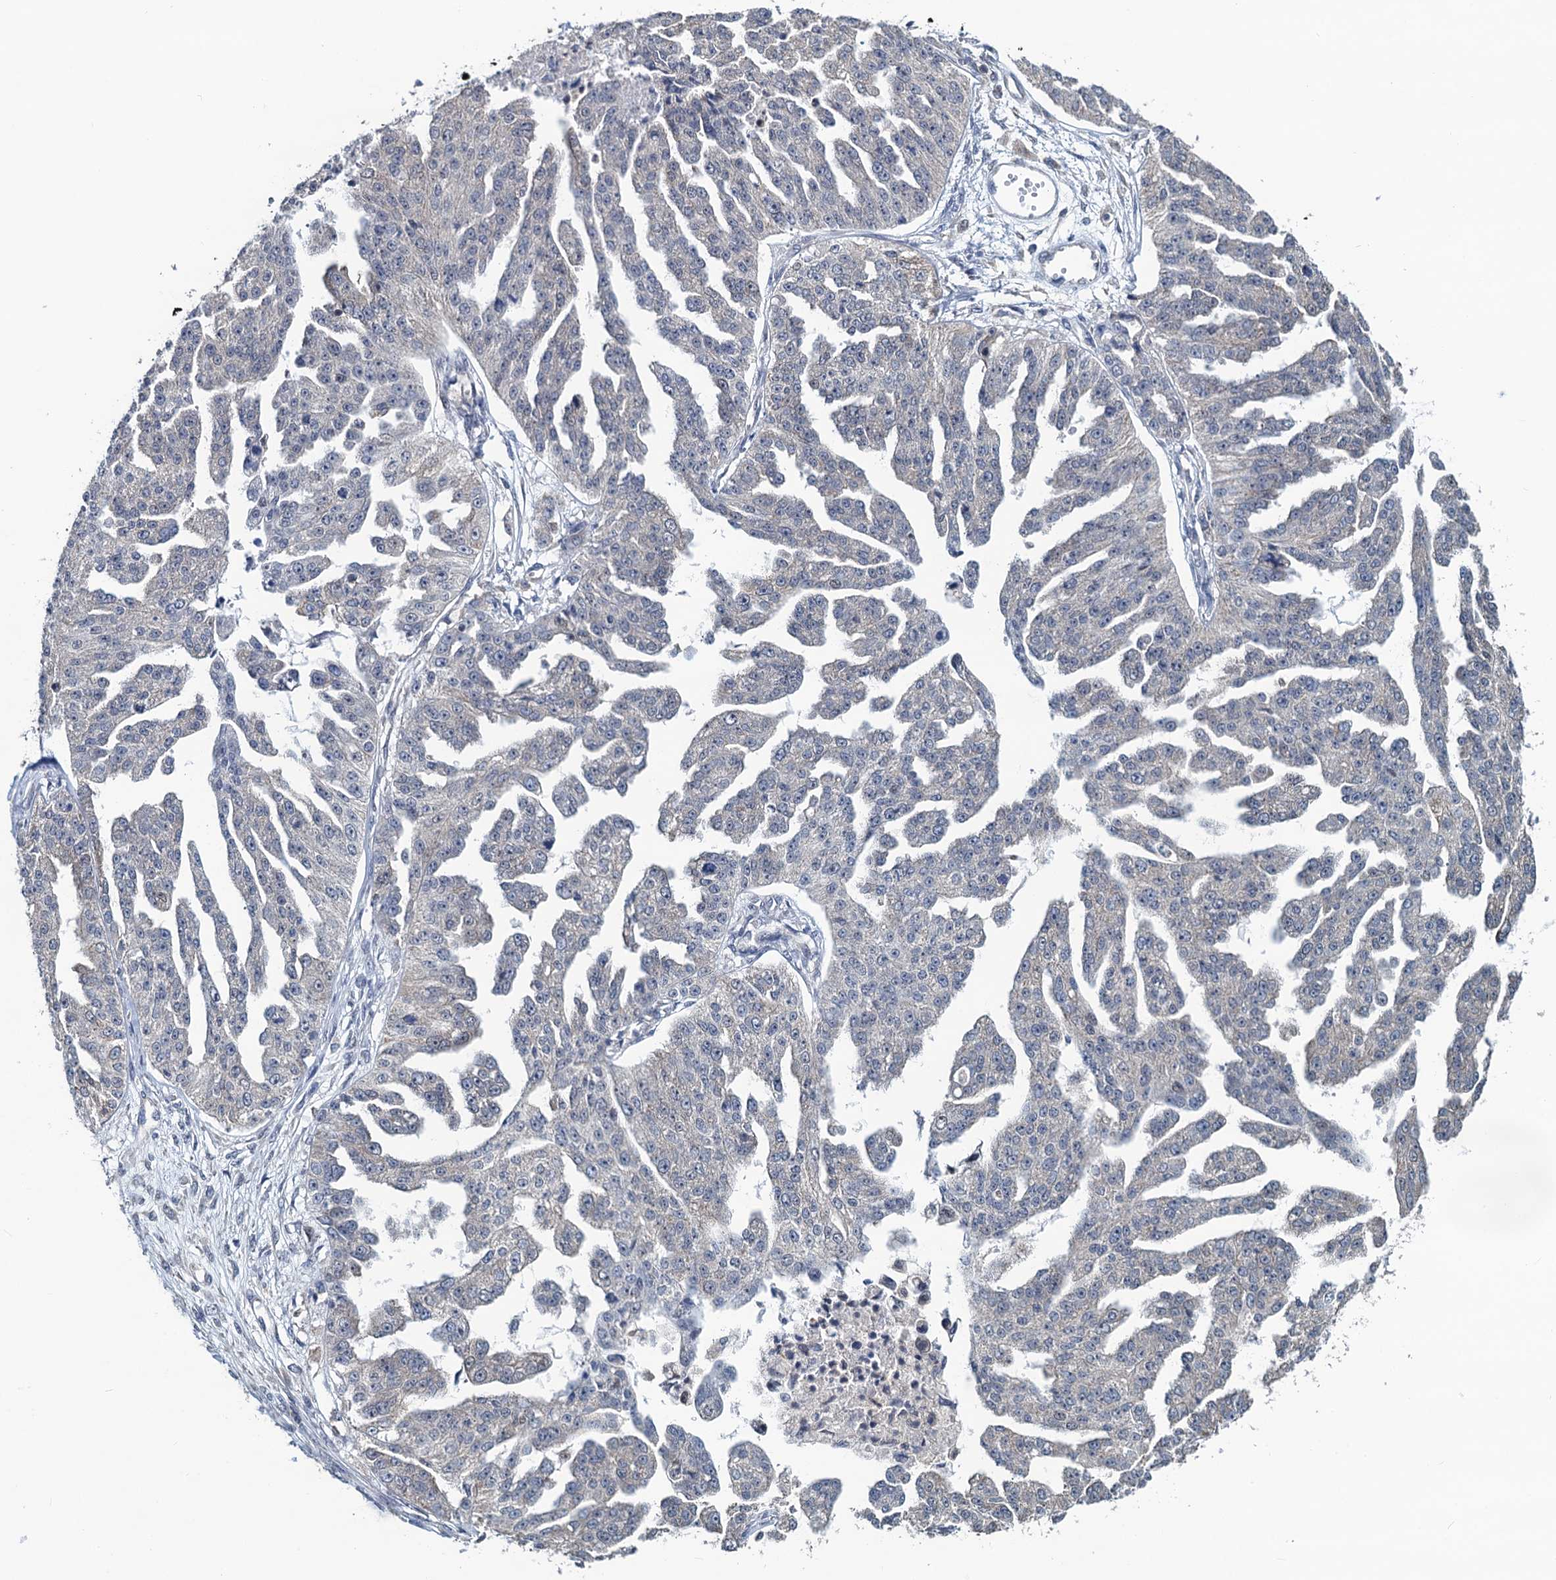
{"staining": {"intensity": "negative", "quantity": "none", "location": "none"}, "tissue": "ovarian cancer", "cell_type": "Tumor cells", "image_type": "cancer", "snomed": [{"axis": "morphology", "description": "Cystadenocarcinoma, serous, NOS"}, {"axis": "topography", "description": "Ovary"}], "caption": "Immunohistochemical staining of human ovarian serous cystadenocarcinoma shows no significant staining in tumor cells.", "gene": "RNF125", "patient": {"sex": "female", "age": 58}}